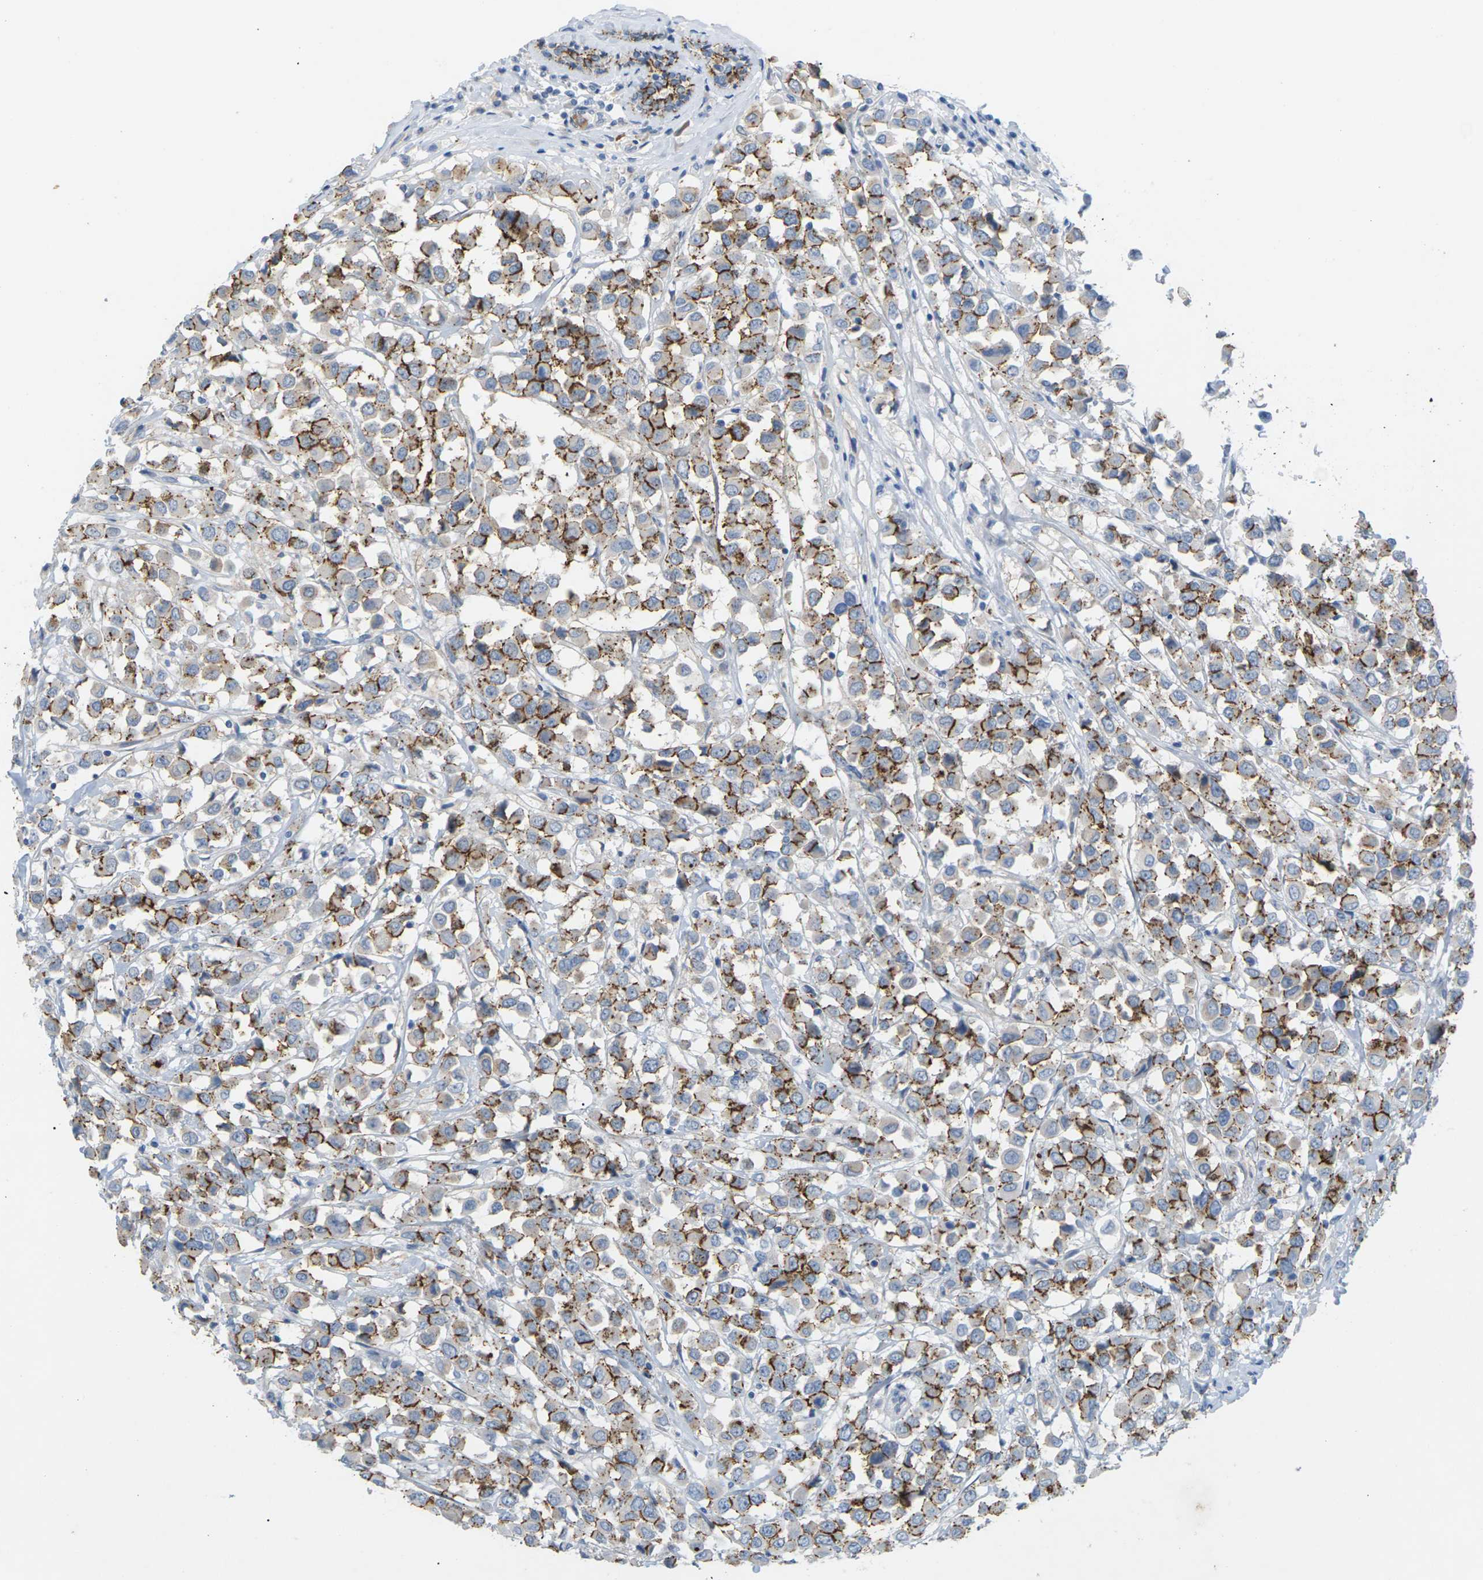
{"staining": {"intensity": "strong", "quantity": "25%-75%", "location": "cytoplasmic/membranous"}, "tissue": "breast cancer", "cell_type": "Tumor cells", "image_type": "cancer", "snomed": [{"axis": "morphology", "description": "Duct carcinoma"}, {"axis": "topography", "description": "Breast"}], "caption": "This is an image of IHC staining of intraductal carcinoma (breast), which shows strong expression in the cytoplasmic/membranous of tumor cells.", "gene": "CLDN3", "patient": {"sex": "female", "age": 61}}